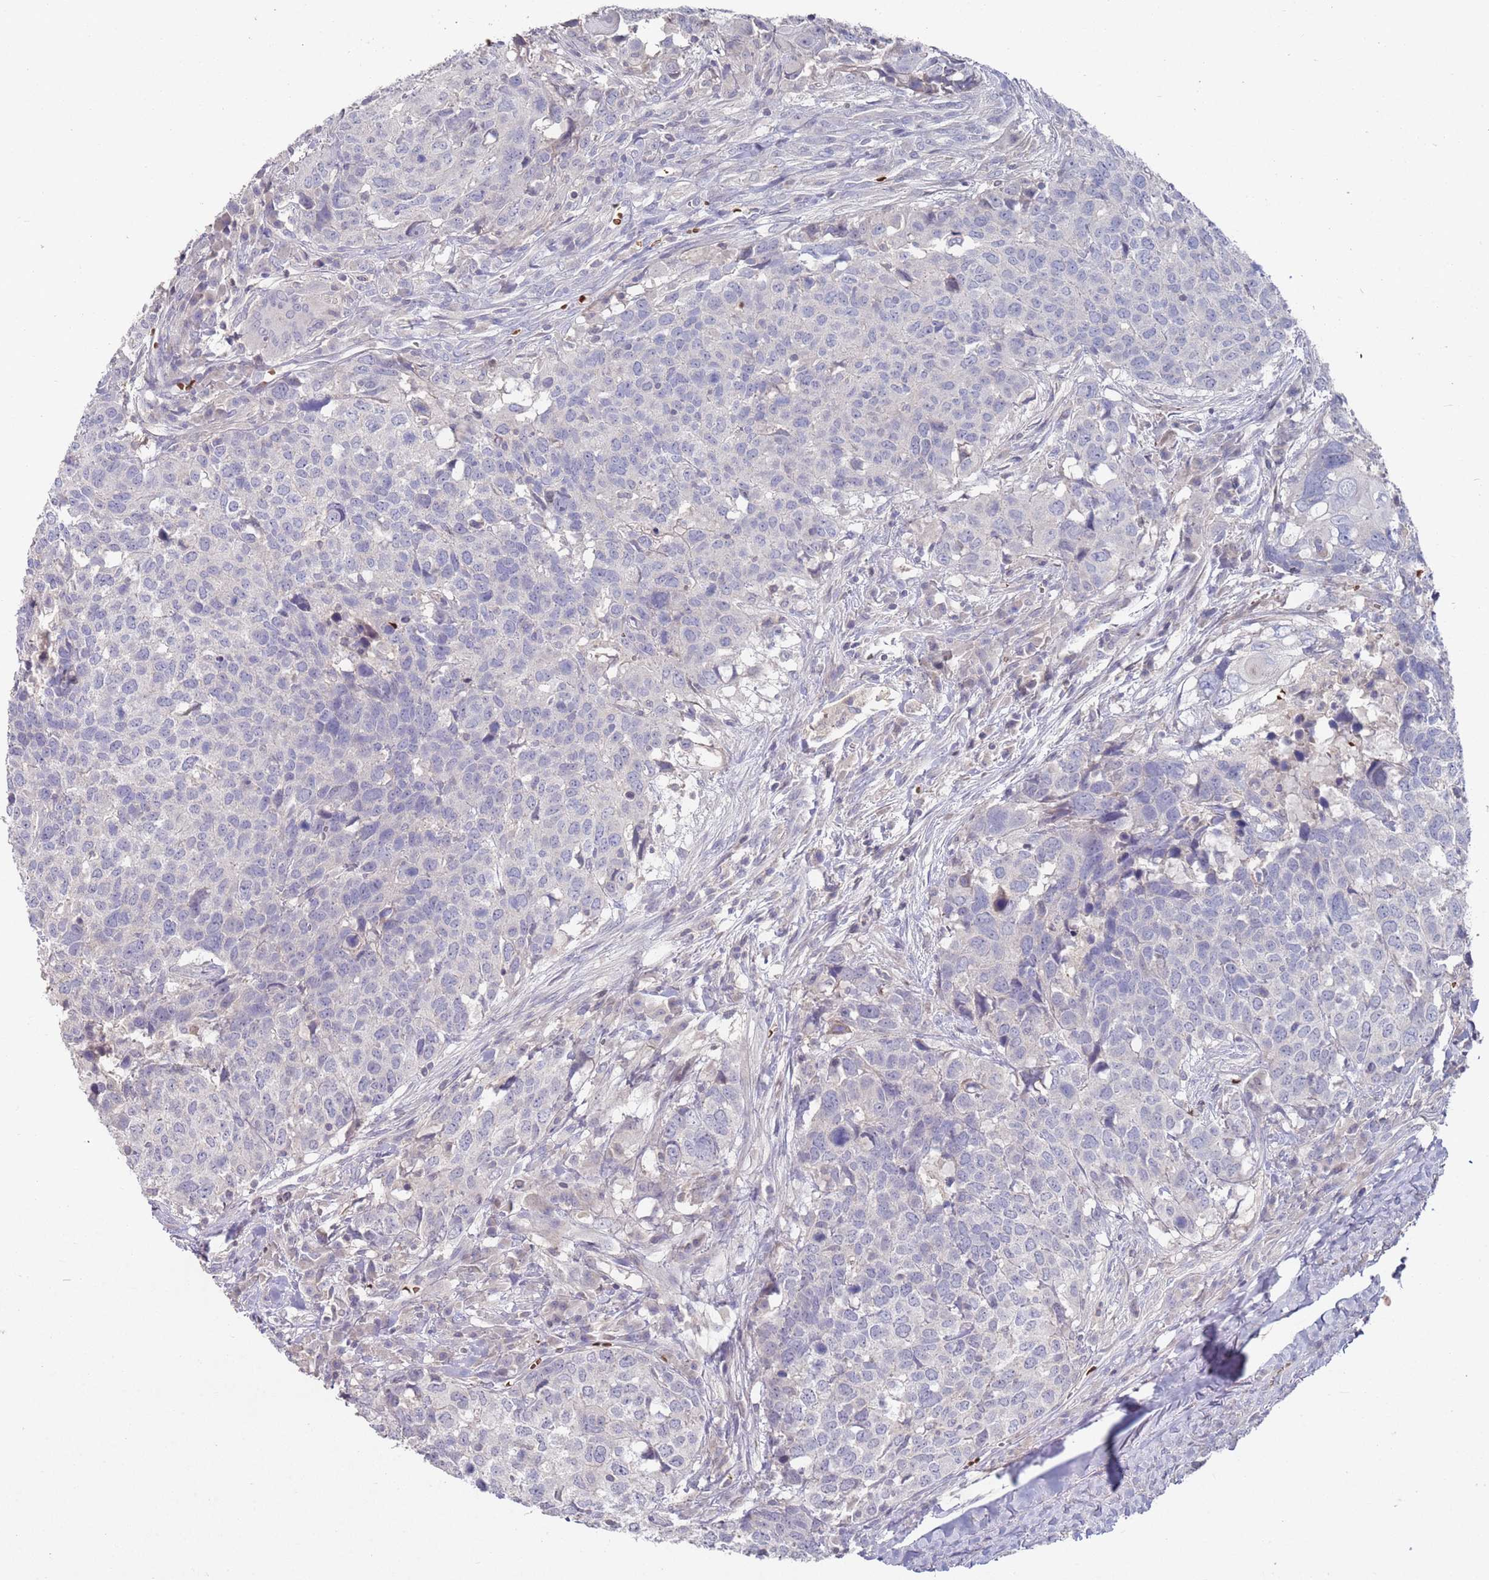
{"staining": {"intensity": "negative", "quantity": "none", "location": "none"}, "tissue": "head and neck cancer", "cell_type": "Tumor cells", "image_type": "cancer", "snomed": [{"axis": "morphology", "description": "Normal tissue, NOS"}, {"axis": "morphology", "description": "Squamous cell carcinoma, NOS"}, {"axis": "topography", "description": "Skeletal muscle"}, {"axis": "topography", "description": "Vascular tissue"}, {"axis": "topography", "description": "Peripheral nerve tissue"}, {"axis": "topography", "description": "Head-Neck"}], "caption": "Immunohistochemistry photomicrograph of head and neck squamous cell carcinoma stained for a protein (brown), which reveals no positivity in tumor cells.", "gene": "LACC1", "patient": {"sex": "male", "age": 66}}